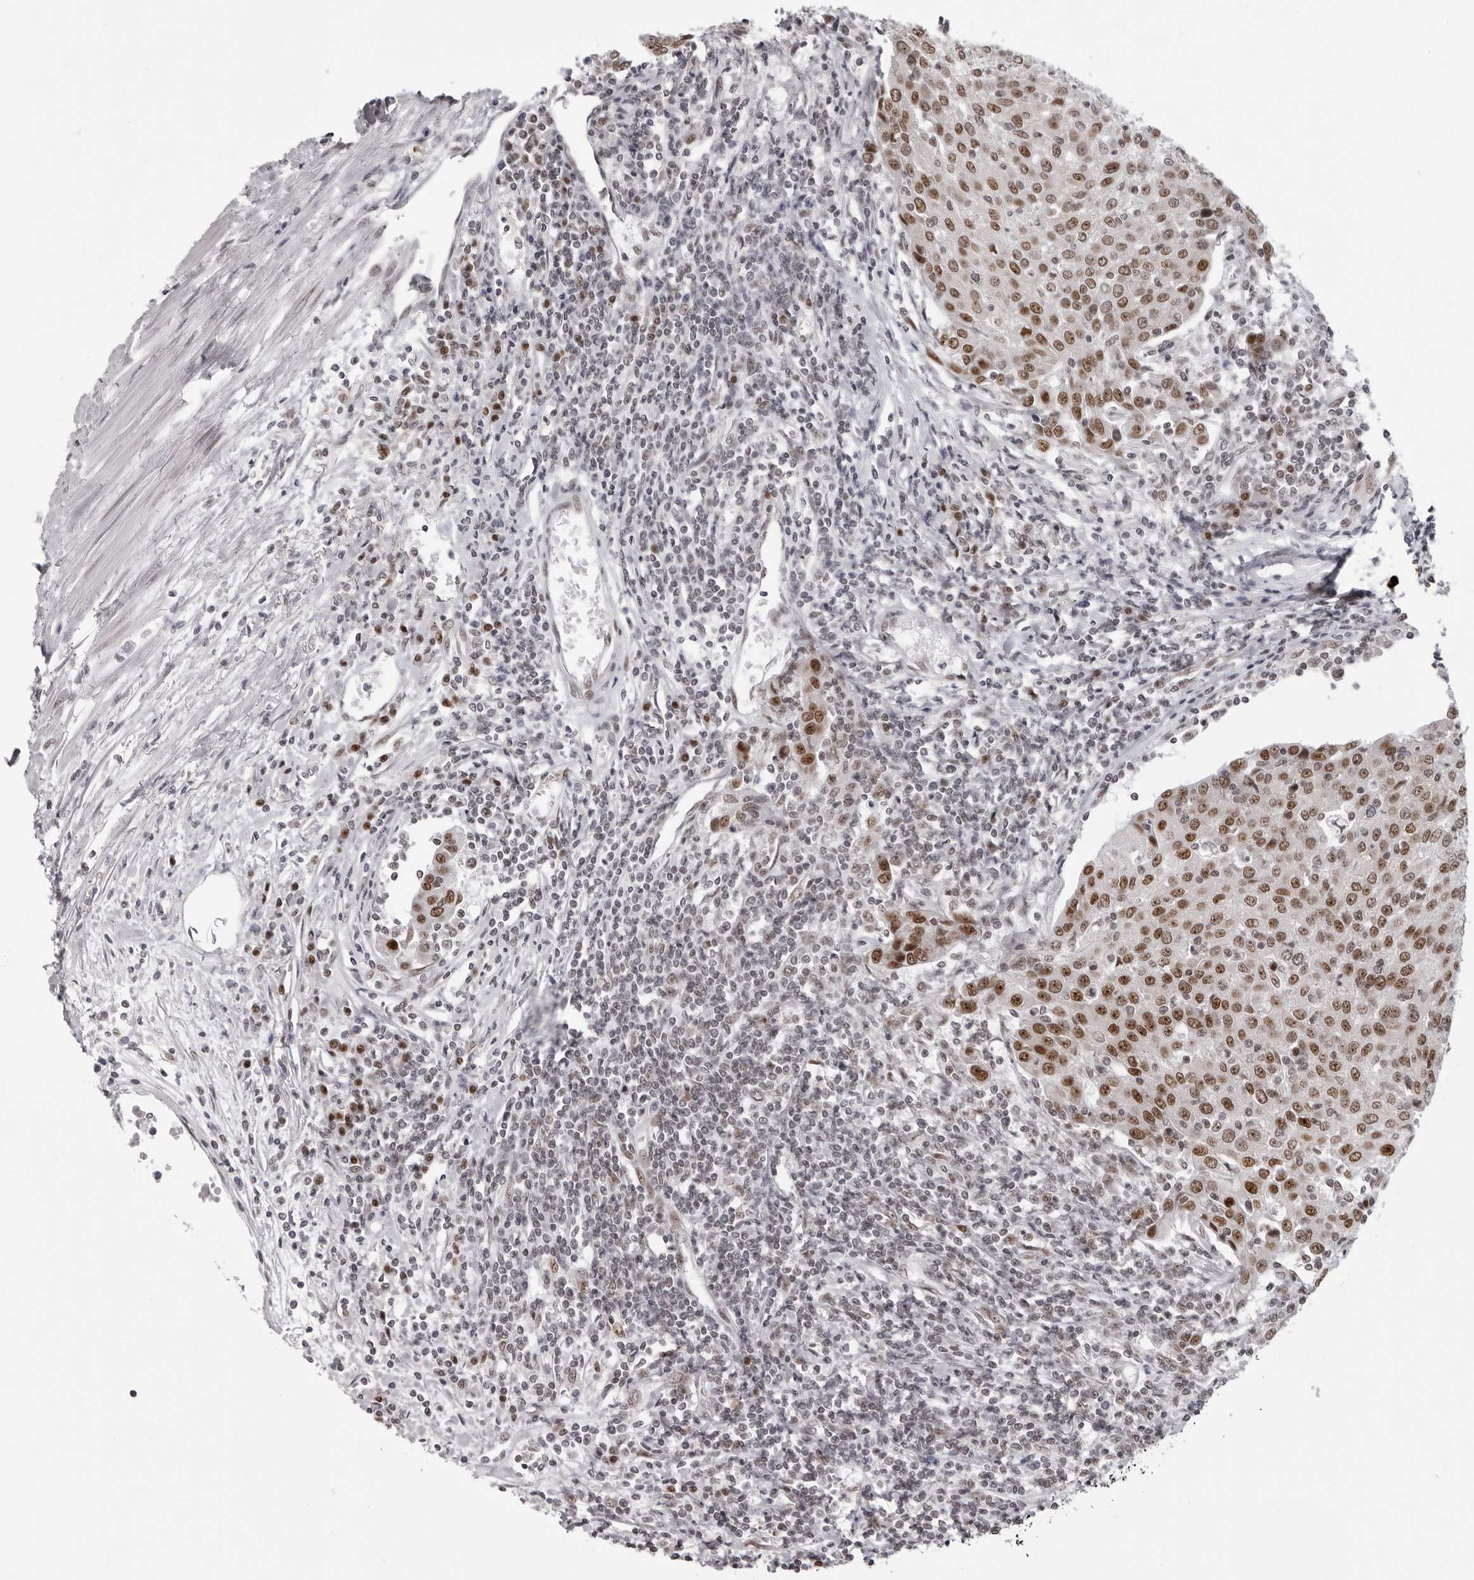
{"staining": {"intensity": "moderate", "quantity": ">75%", "location": "nuclear"}, "tissue": "urothelial cancer", "cell_type": "Tumor cells", "image_type": "cancer", "snomed": [{"axis": "morphology", "description": "Urothelial carcinoma, High grade"}, {"axis": "topography", "description": "Urinary bladder"}], "caption": "Urothelial cancer was stained to show a protein in brown. There is medium levels of moderate nuclear staining in about >75% of tumor cells. (IHC, brightfield microscopy, high magnification).", "gene": "HEXIM2", "patient": {"sex": "female", "age": 85}}